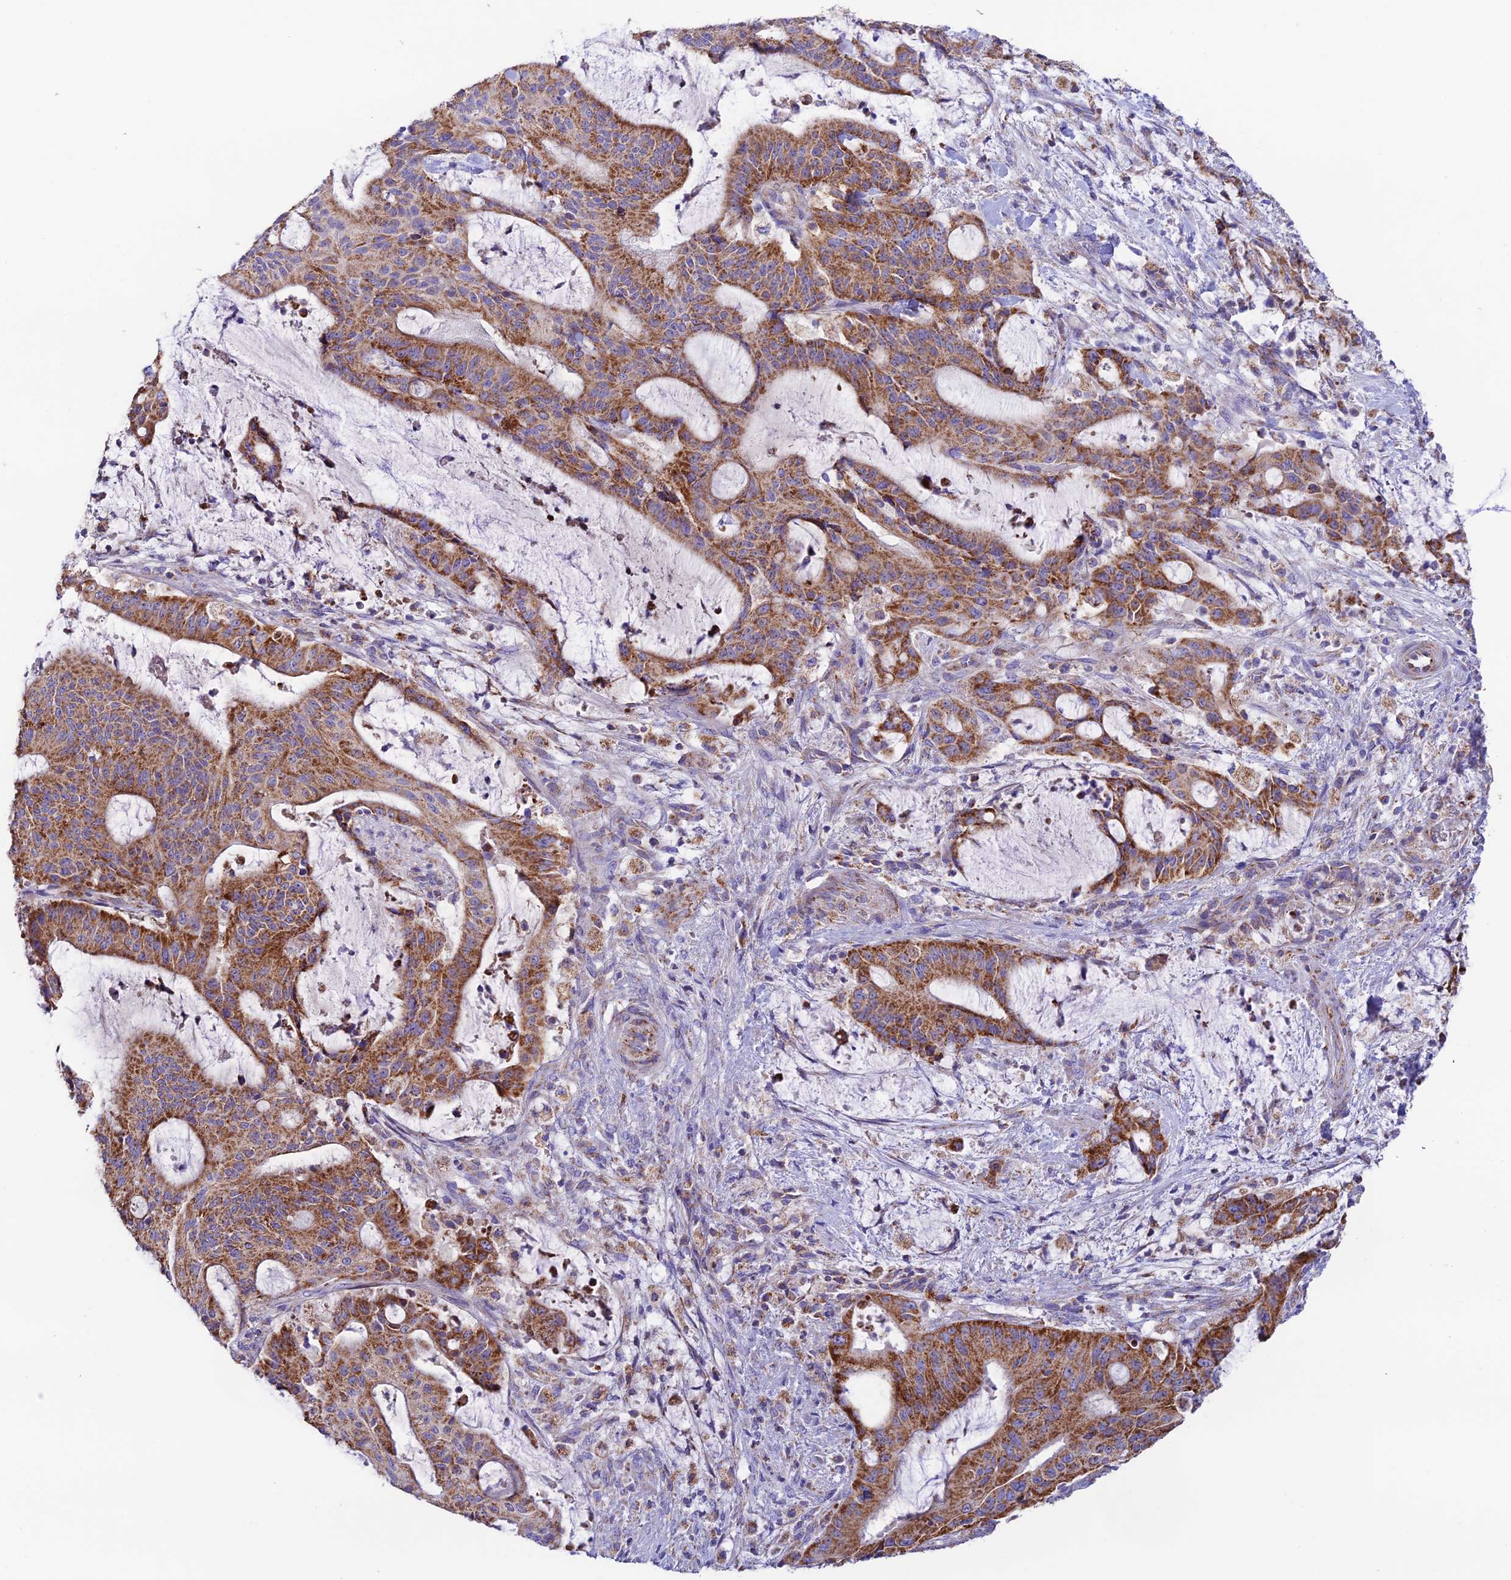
{"staining": {"intensity": "moderate", "quantity": ">75%", "location": "cytoplasmic/membranous"}, "tissue": "liver cancer", "cell_type": "Tumor cells", "image_type": "cancer", "snomed": [{"axis": "morphology", "description": "Normal tissue, NOS"}, {"axis": "morphology", "description": "Cholangiocarcinoma"}, {"axis": "topography", "description": "Liver"}, {"axis": "topography", "description": "Peripheral nerve tissue"}], "caption": "Liver cancer tissue displays moderate cytoplasmic/membranous expression in about >75% of tumor cells", "gene": "HSDL2", "patient": {"sex": "female", "age": 73}}